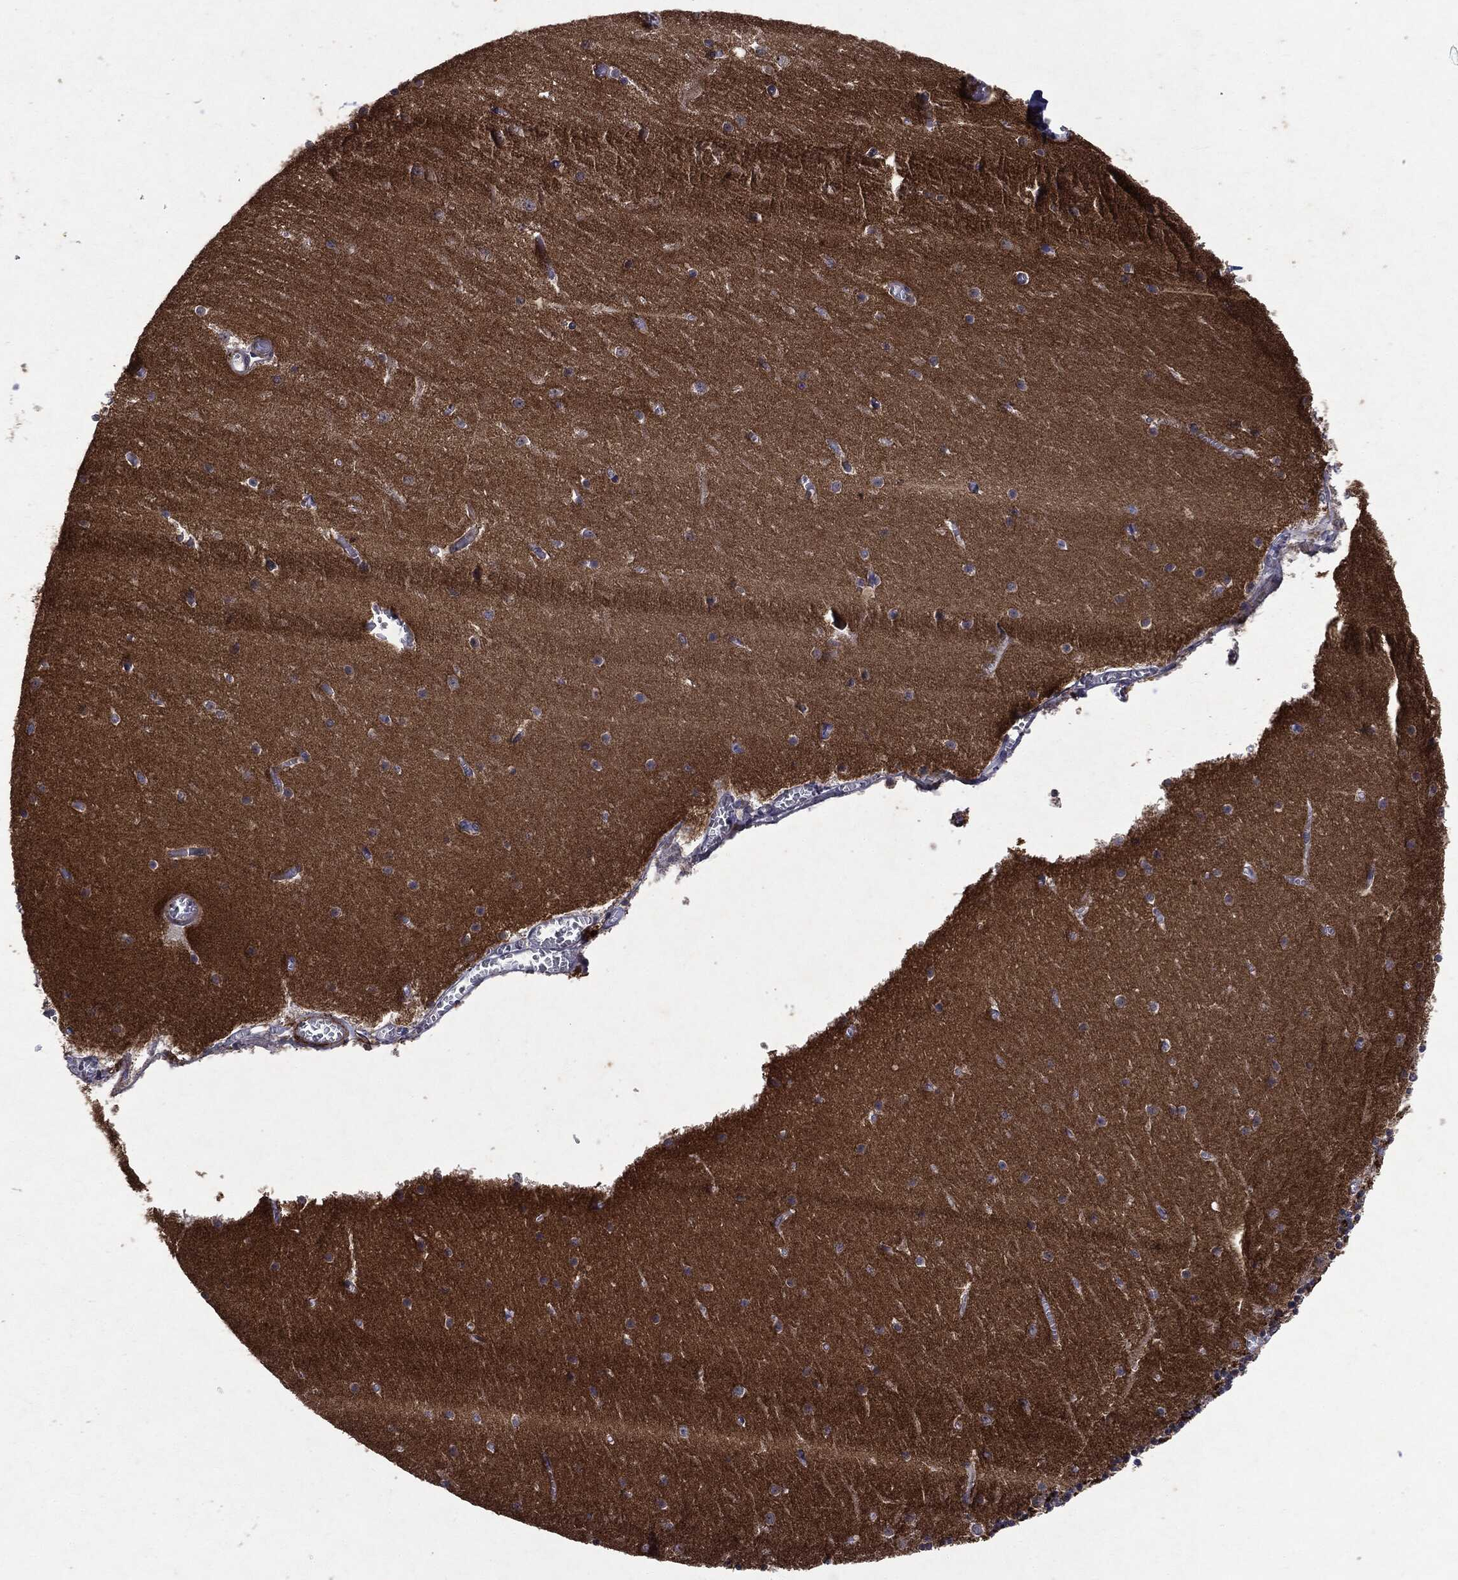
{"staining": {"intensity": "negative", "quantity": "none", "location": "none"}, "tissue": "cerebellum", "cell_type": "Cells in granular layer", "image_type": "normal", "snomed": [{"axis": "morphology", "description": "Normal tissue, NOS"}, {"axis": "topography", "description": "Cerebellum"}], "caption": "Immunohistochemical staining of normal cerebellum displays no significant positivity in cells in granular layer.", "gene": "PTEN", "patient": {"sex": "female", "age": 28}}